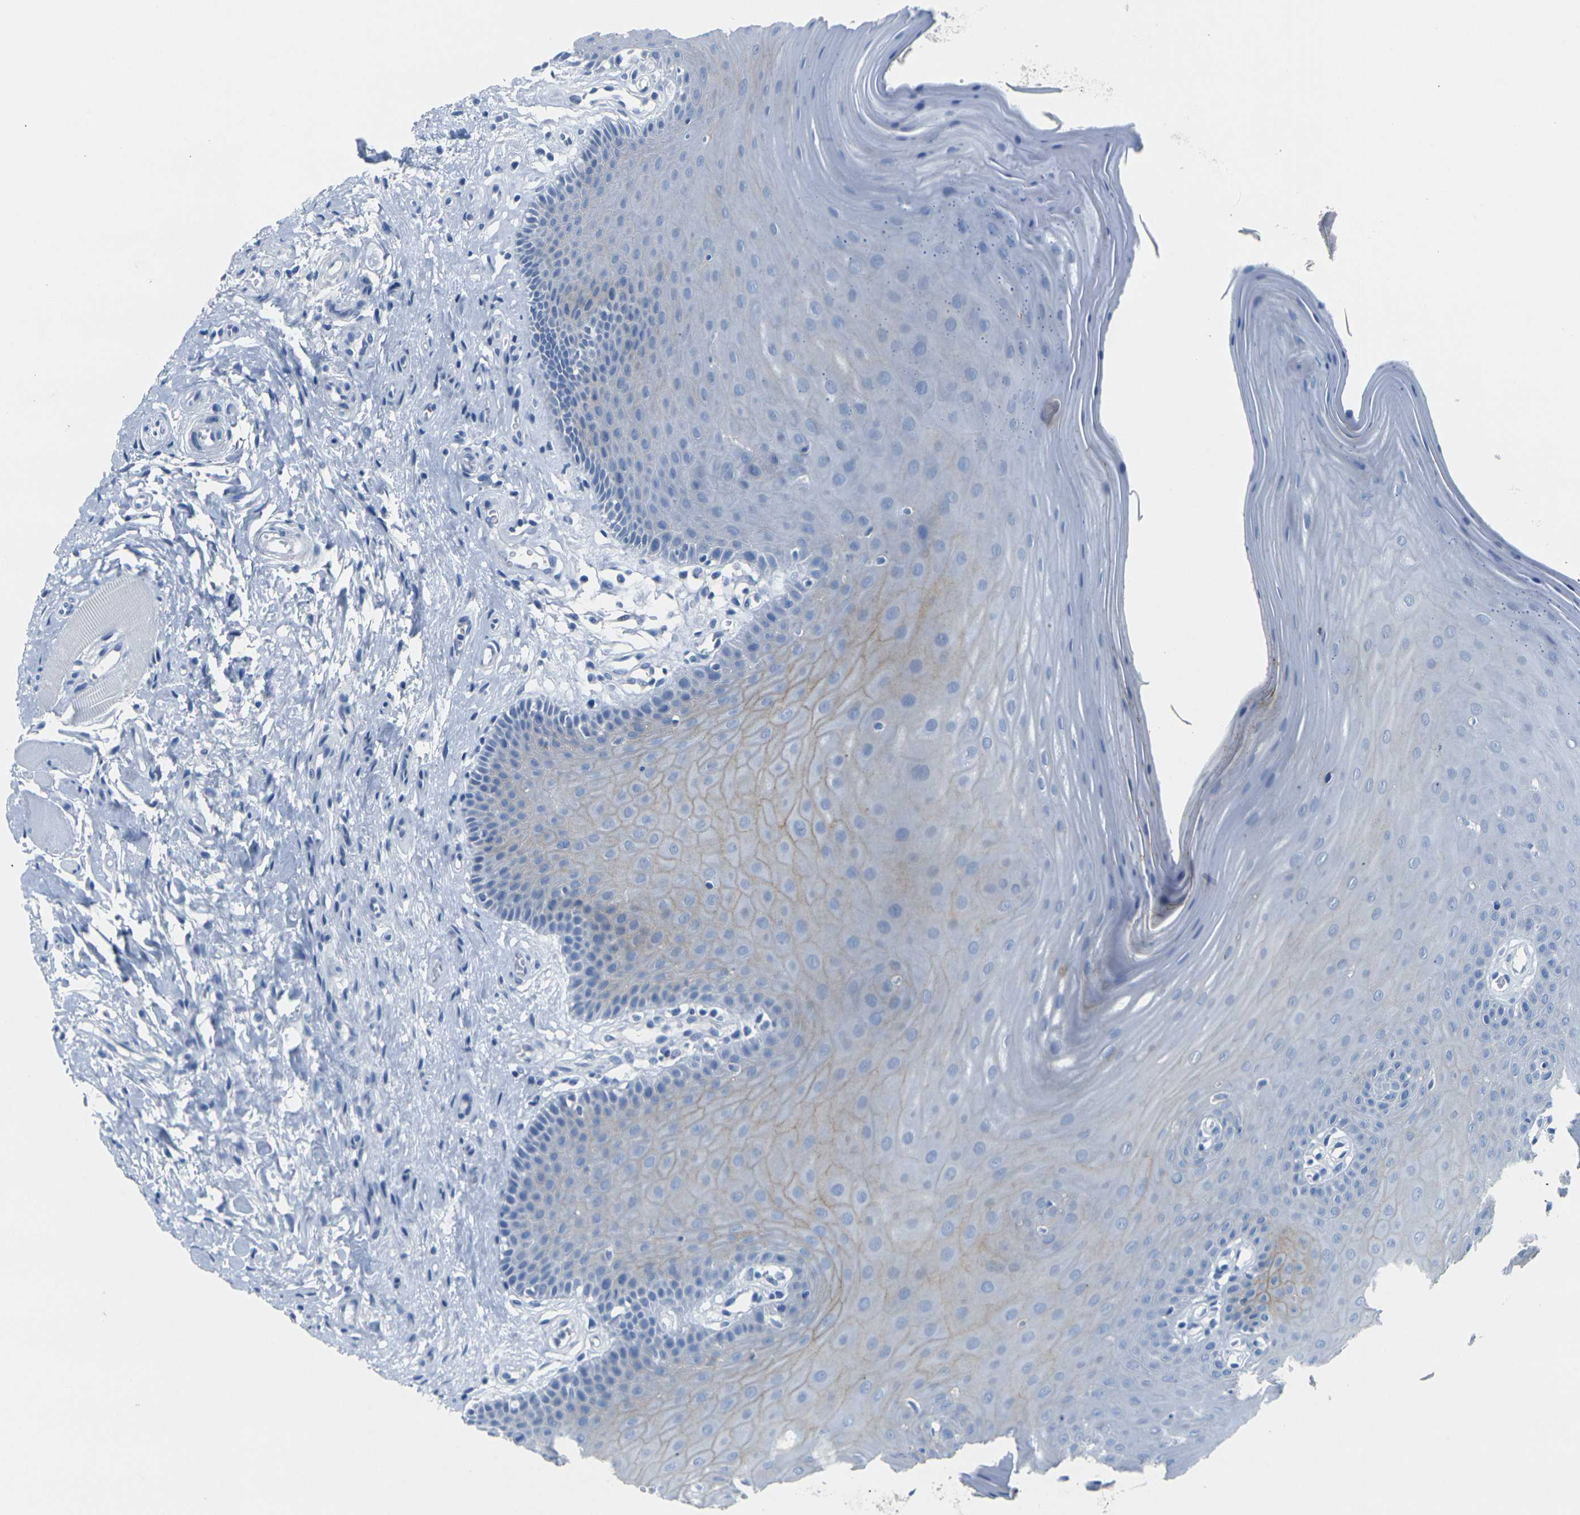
{"staining": {"intensity": "weak", "quantity": "<25%", "location": "cytoplasmic/membranous"}, "tissue": "oral mucosa", "cell_type": "Squamous epithelial cells", "image_type": "normal", "snomed": [{"axis": "morphology", "description": "Normal tissue, NOS"}, {"axis": "topography", "description": "Skeletal muscle"}, {"axis": "topography", "description": "Oral tissue"}], "caption": "DAB immunohistochemical staining of normal oral mucosa exhibits no significant expression in squamous epithelial cells. (Stains: DAB immunohistochemistry (IHC) with hematoxylin counter stain, Microscopy: brightfield microscopy at high magnification).", "gene": "CLDN7", "patient": {"sex": "male", "age": 58}}